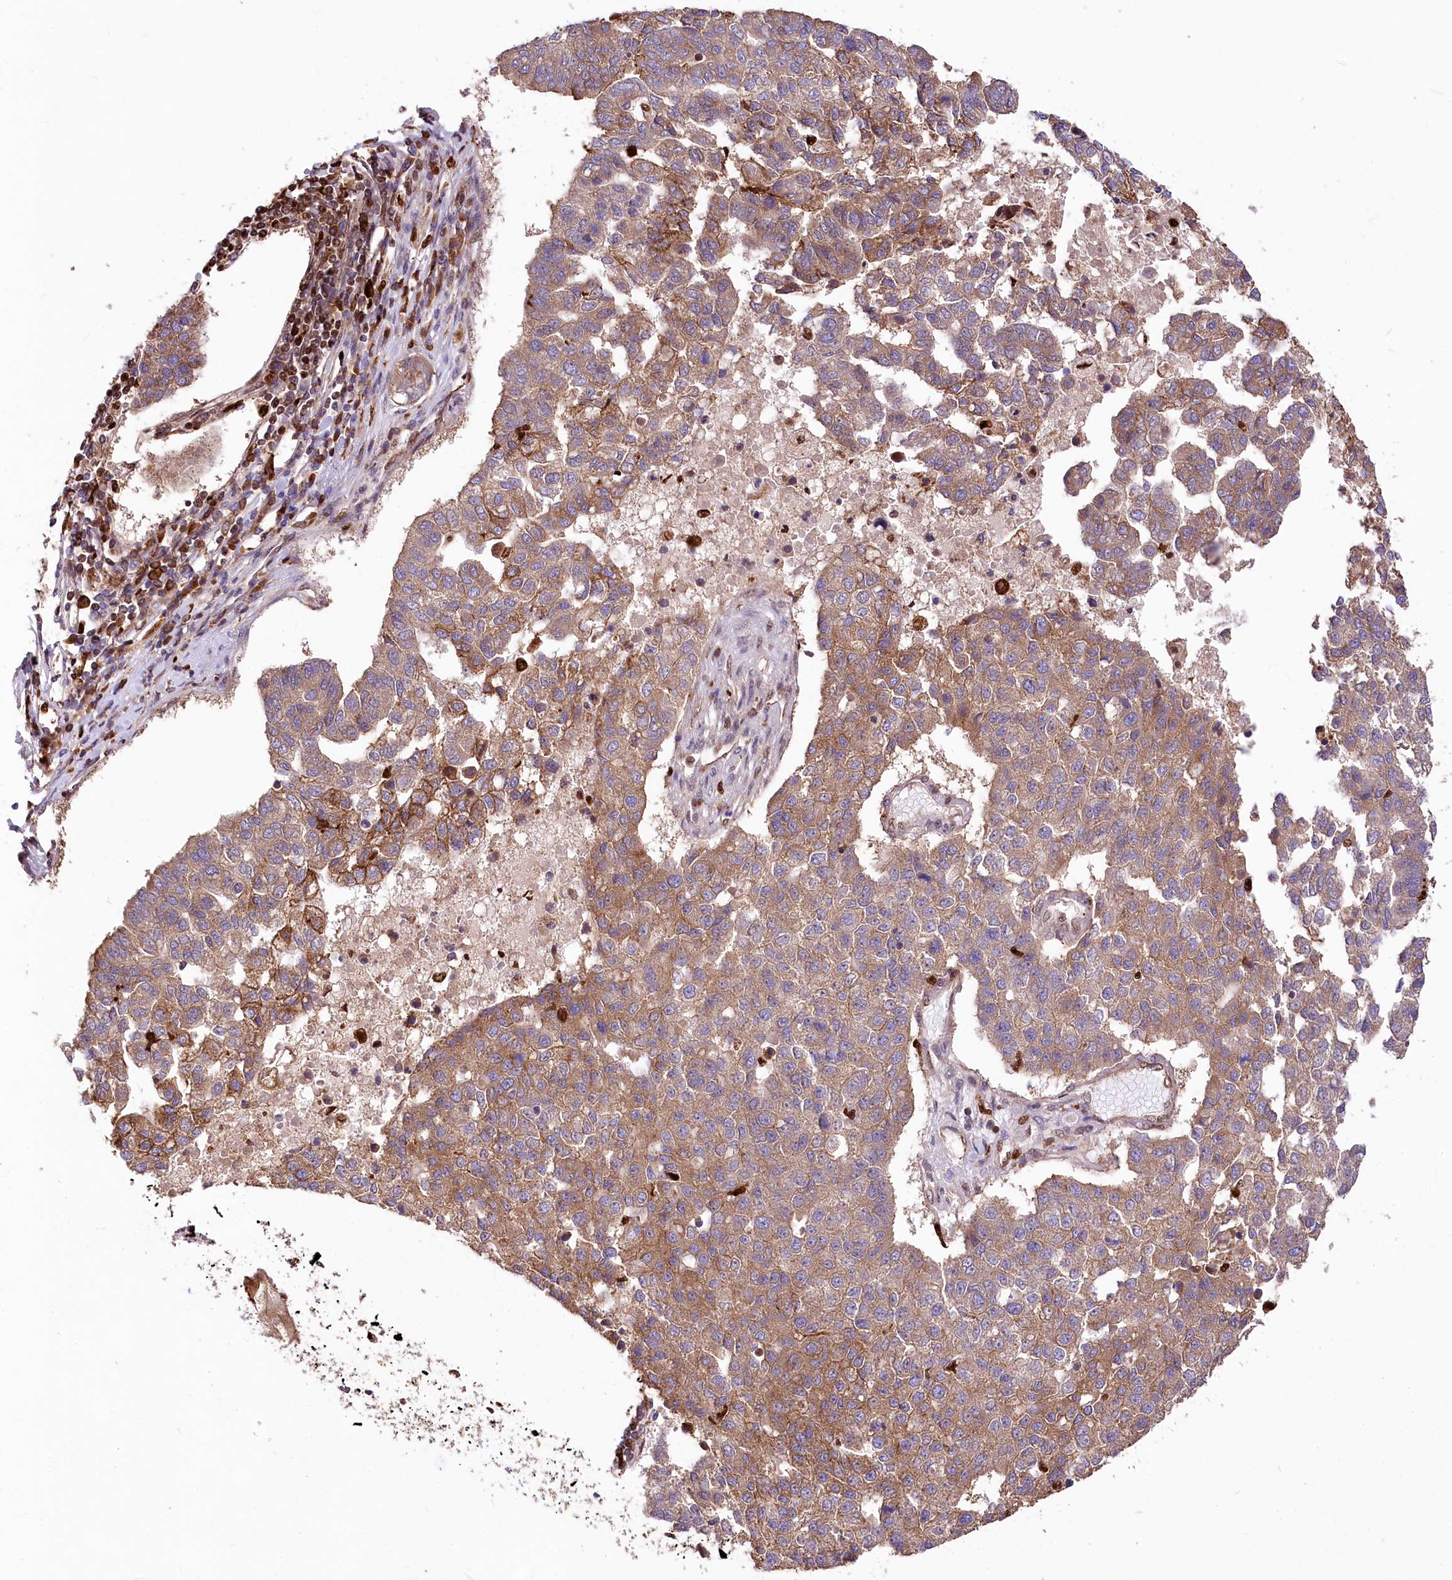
{"staining": {"intensity": "moderate", "quantity": ">75%", "location": "cytoplasmic/membranous"}, "tissue": "pancreatic cancer", "cell_type": "Tumor cells", "image_type": "cancer", "snomed": [{"axis": "morphology", "description": "Adenocarcinoma, NOS"}, {"axis": "topography", "description": "Pancreas"}], "caption": "High-power microscopy captured an immunohistochemistry photomicrograph of pancreatic adenocarcinoma, revealing moderate cytoplasmic/membranous expression in about >75% of tumor cells.", "gene": "FIGN", "patient": {"sex": "female", "age": 61}}